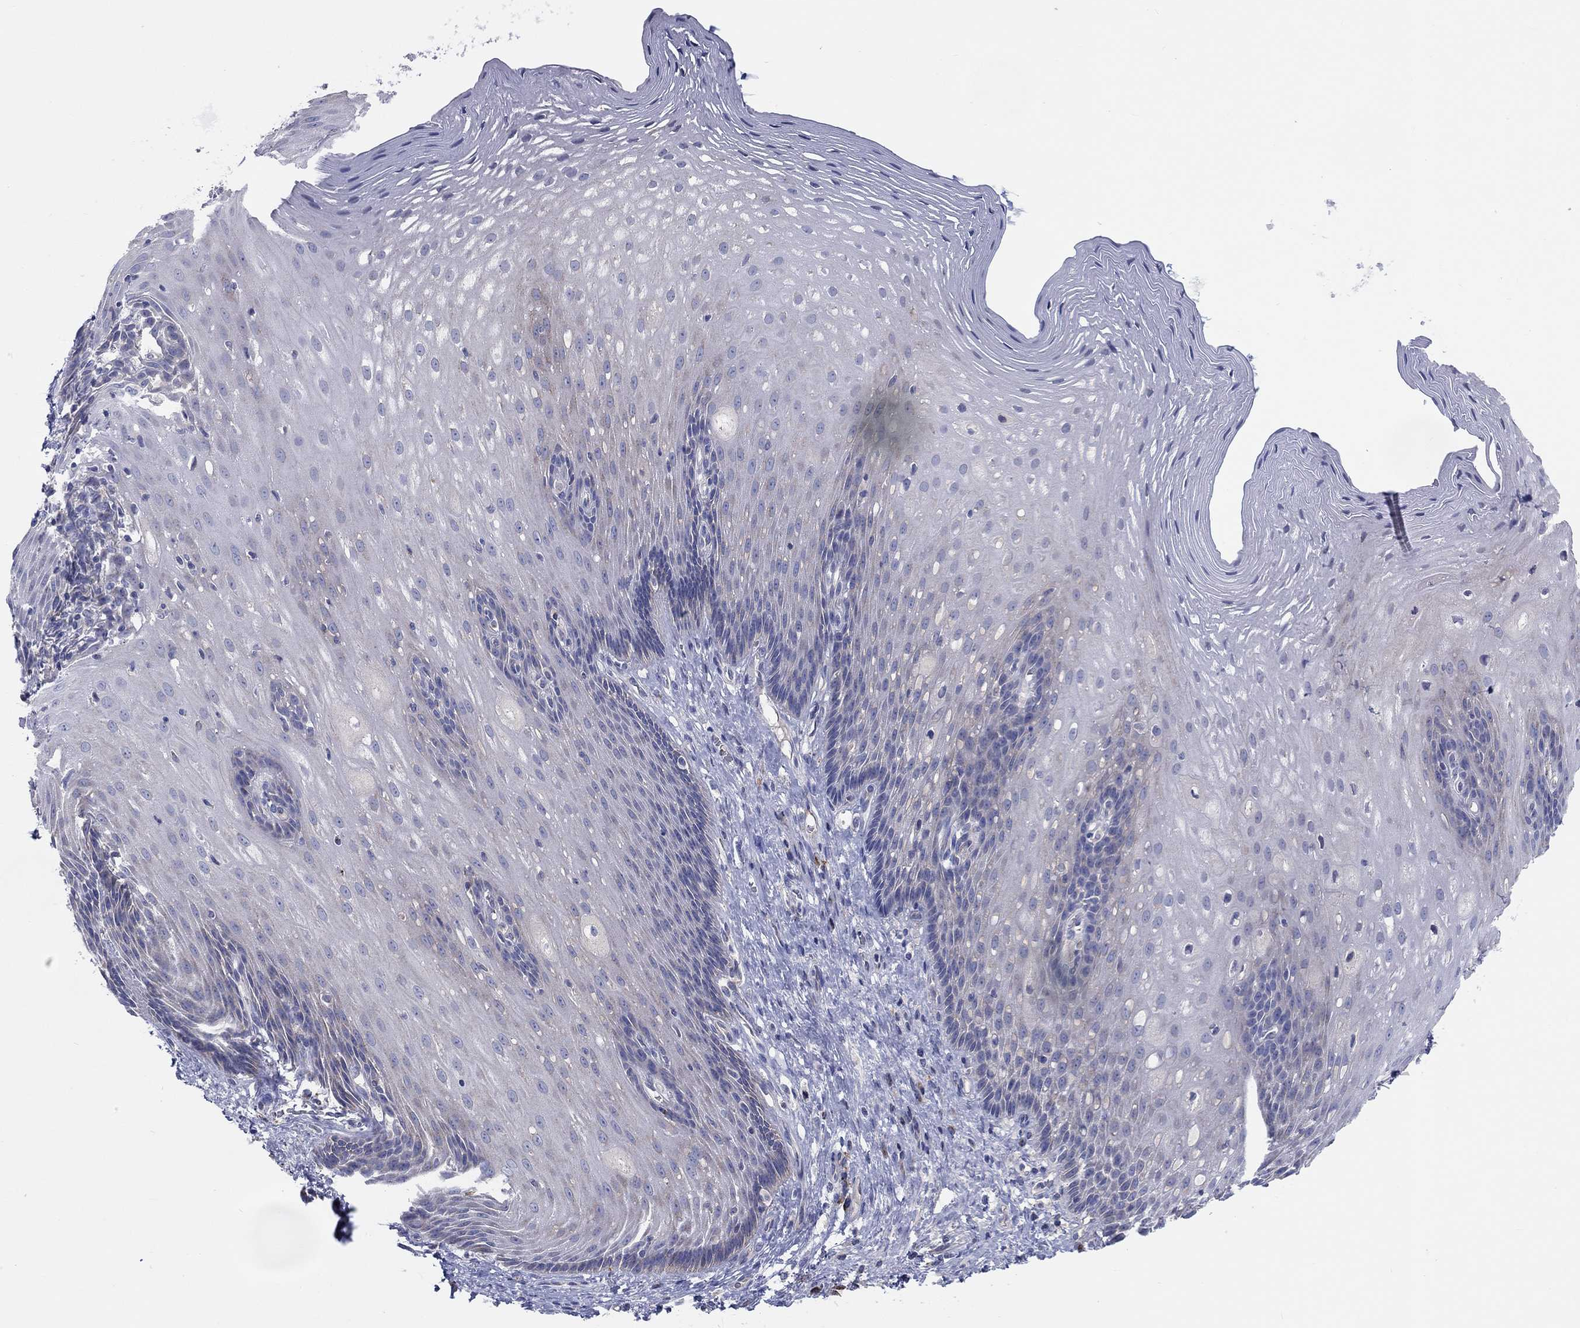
{"staining": {"intensity": "negative", "quantity": "none", "location": "none"}, "tissue": "esophagus", "cell_type": "Squamous epithelial cells", "image_type": "normal", "snomed": [{"axis": "morphology", "description": "Normal tissue, NOS"}, {"axis": "topography", "description": "Esophagus"}], "caption": "This is an immunohistochemistry micrograph of benign esophagus. There is no expression in squamous epithelial cells.", "gene": "BCO2", "patient": {"sex": "male", "age": 76}}